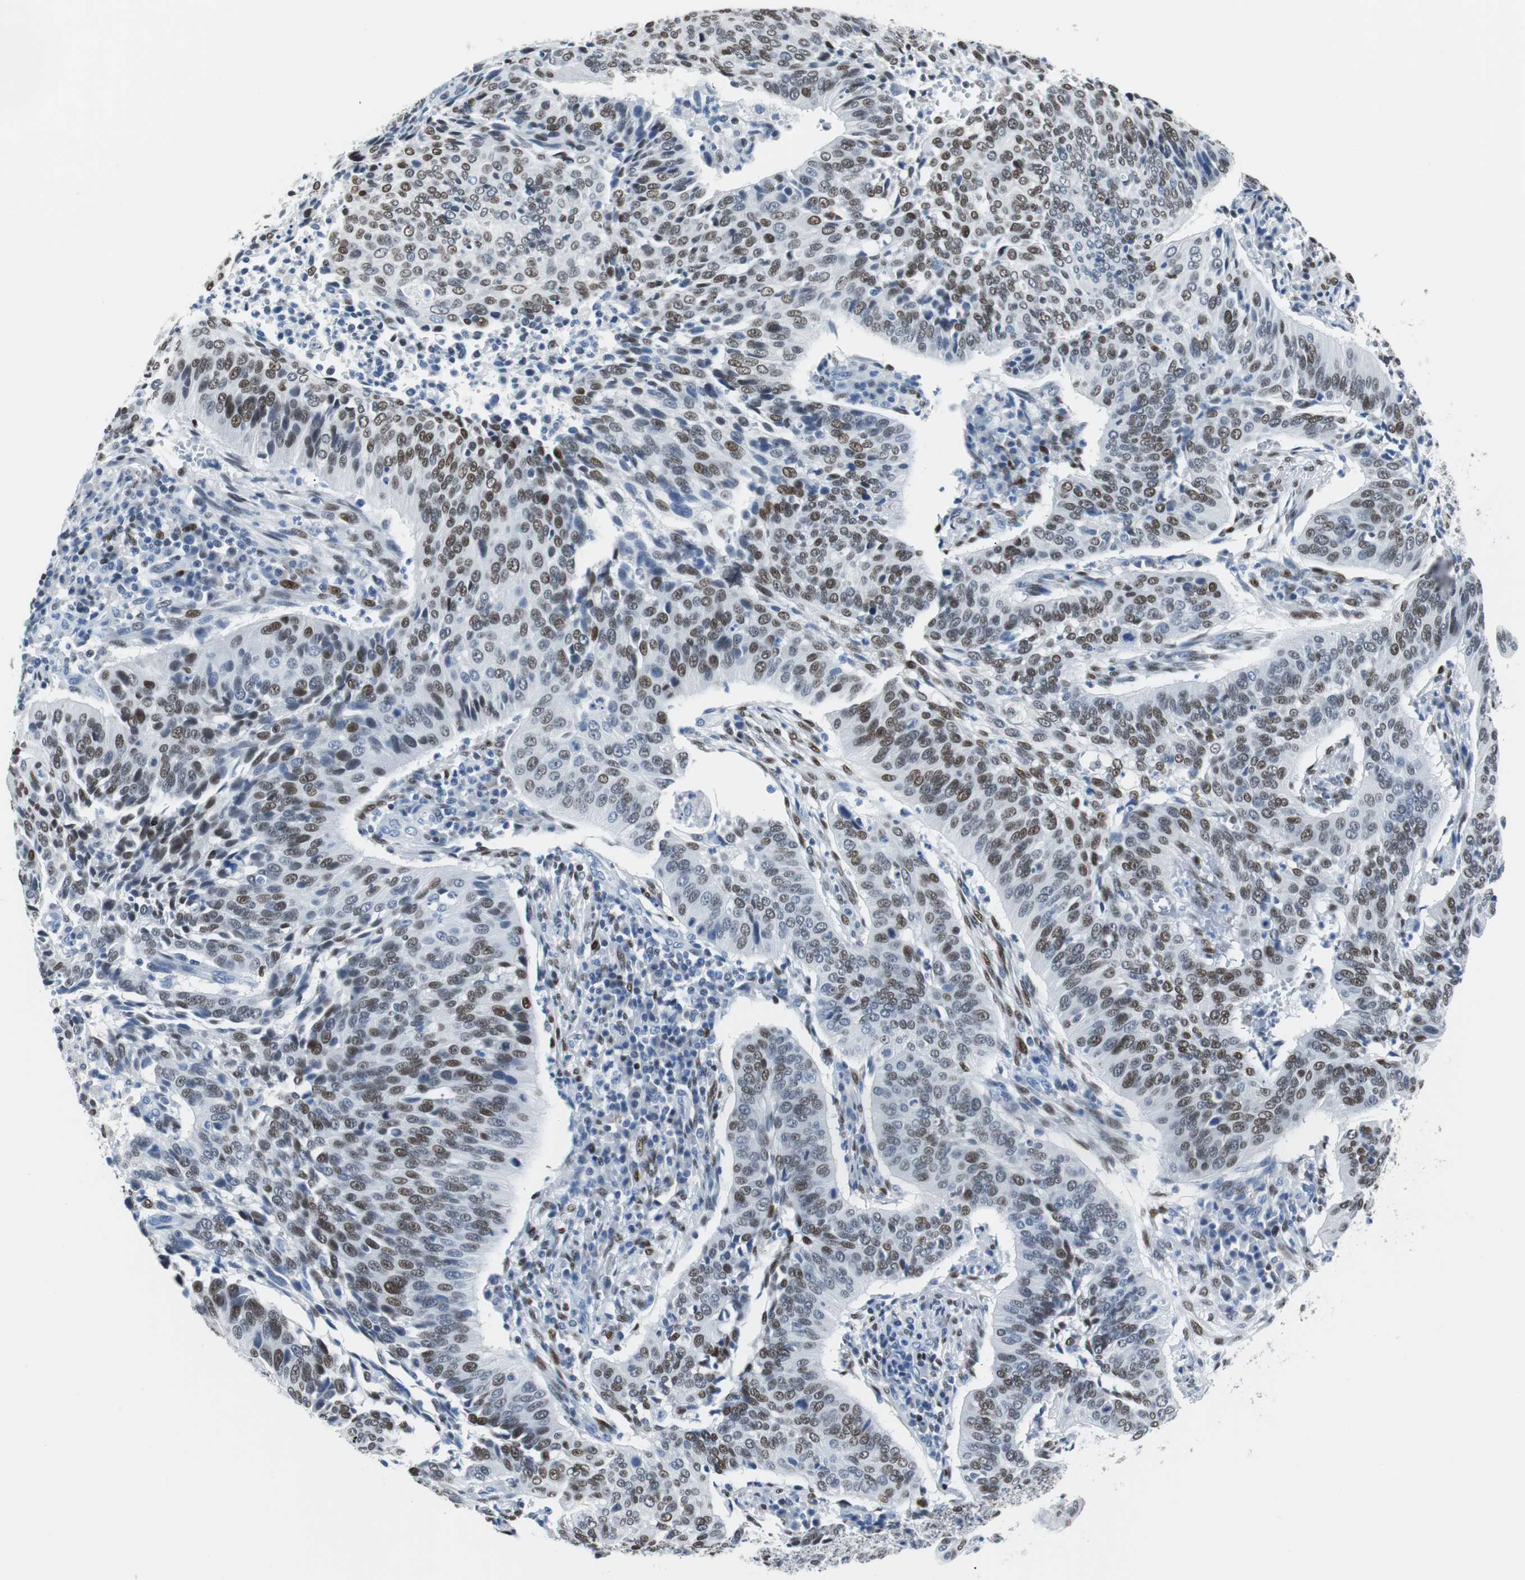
{"staining": {"intensity": "moderate", "quantity": ">75%", "location": "nuclear"}, "tissue": "cervical cancer", "cell_type": "Tumor cells", "image_type": "cancer", "snomed": [{"axis": "morphology", "description": "Squamous cell carcinoma, NOS"}, {"axis": "topography", "description": "Cervix"}], "caption": "IHC micrograph of squamous cell carcinoma (cervical) stained for a protein (brown), which exhibits medium levels of moderate nuclear positivity in about >75% of tumor cells.", "gene": "JUN", "patient": {"sex": "female", "age": 39}}